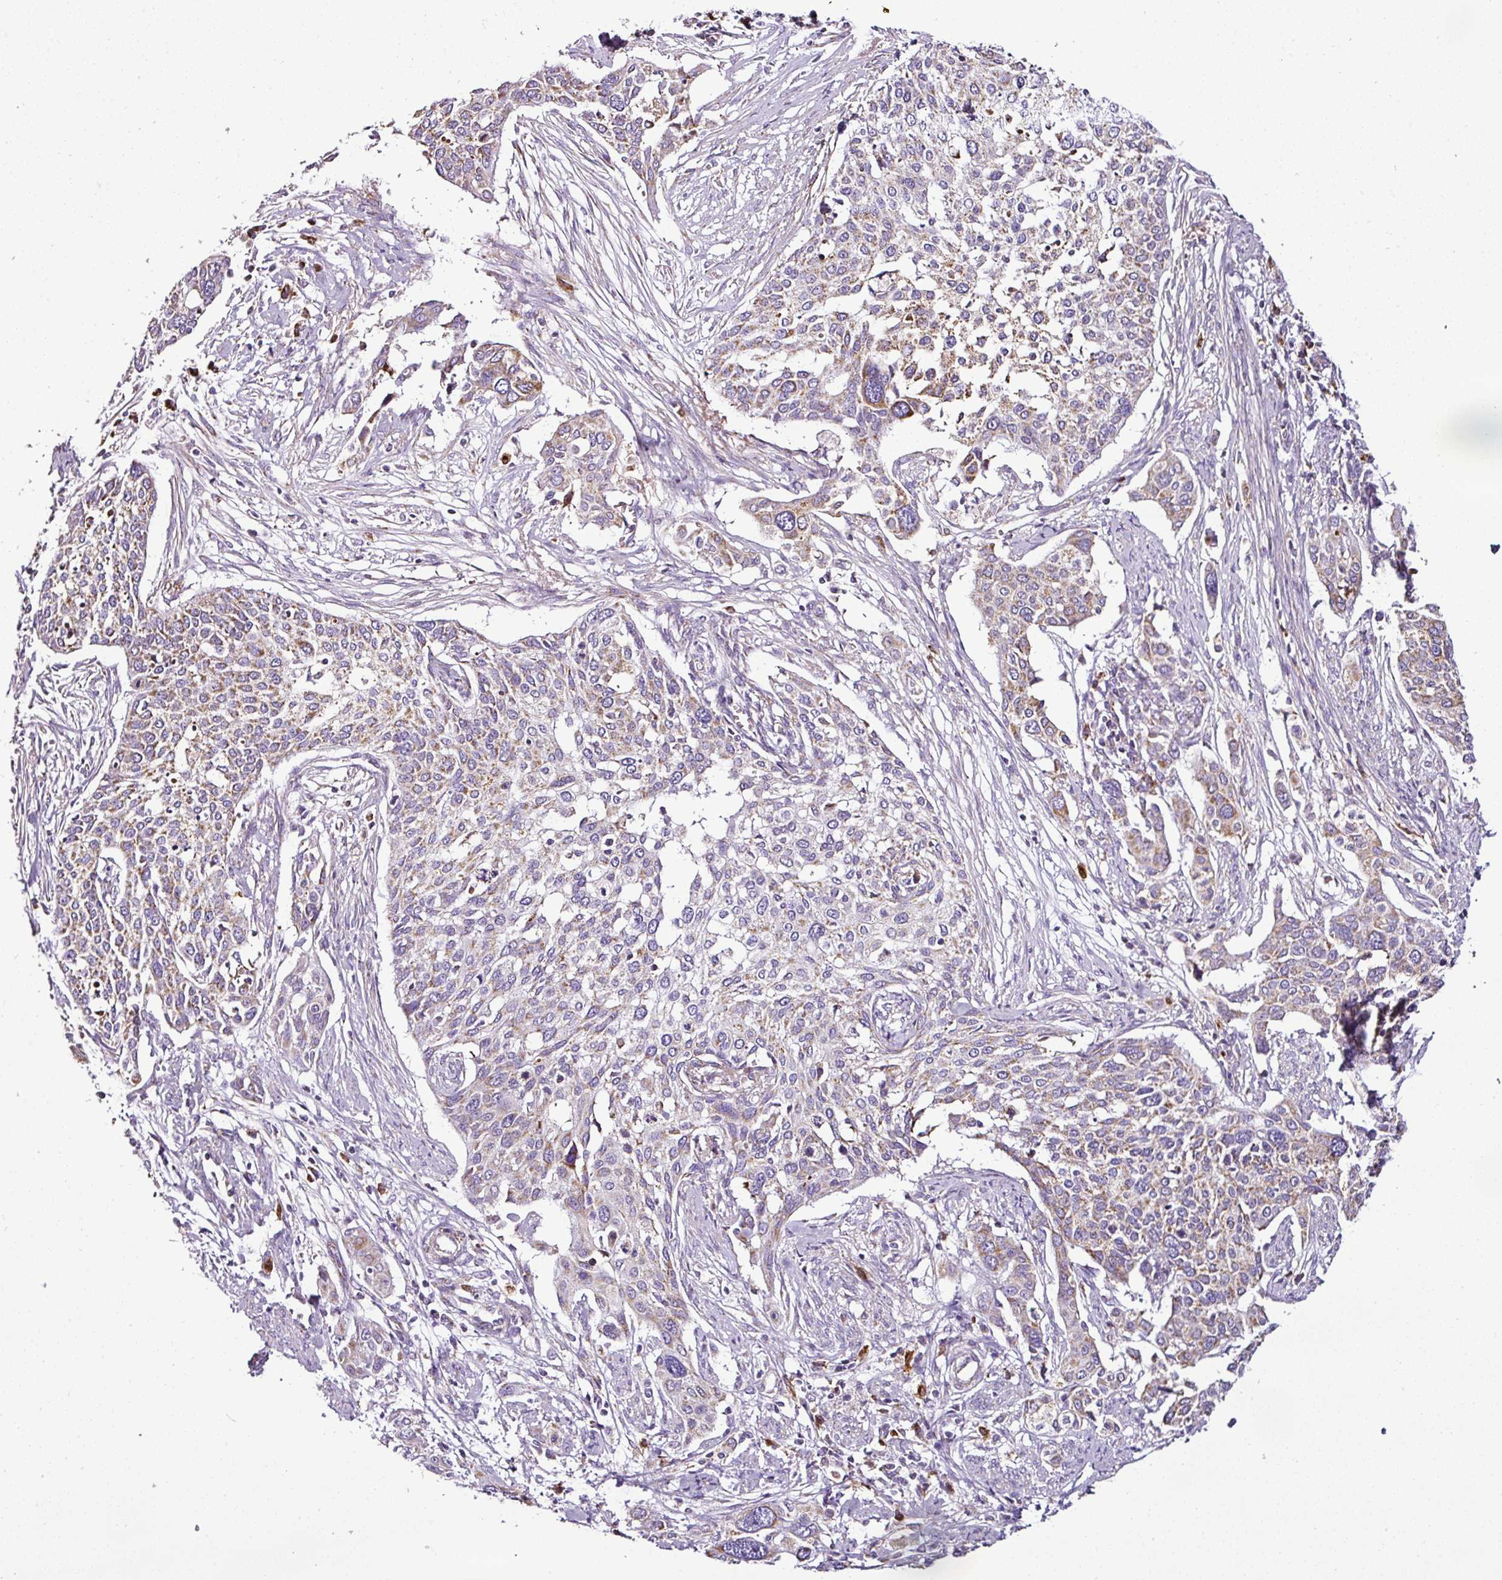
{"staining": {"intensity": "weak", "quantity": "25%-75%", "location": "cytoplasmic/membranous"}, "tissue": "cervical cancer", "cell_type": "Tumor cells", "image_type": "cancer", "snomed": [{"axis": "morphology", "description": "Squamous cell carcinoma, NOS"}, {"axis": "topography", "description": "Cervix"}], "caption": "An IHC micrograph of tumor tissue is shown. Protein staining in brown labels weak cytoplasmic/membranous positivity in cervical squamous cell carcinoma within tumor cells.", "gene": "DPAGT1", "patient": {"sex": "female", "age": 44}}